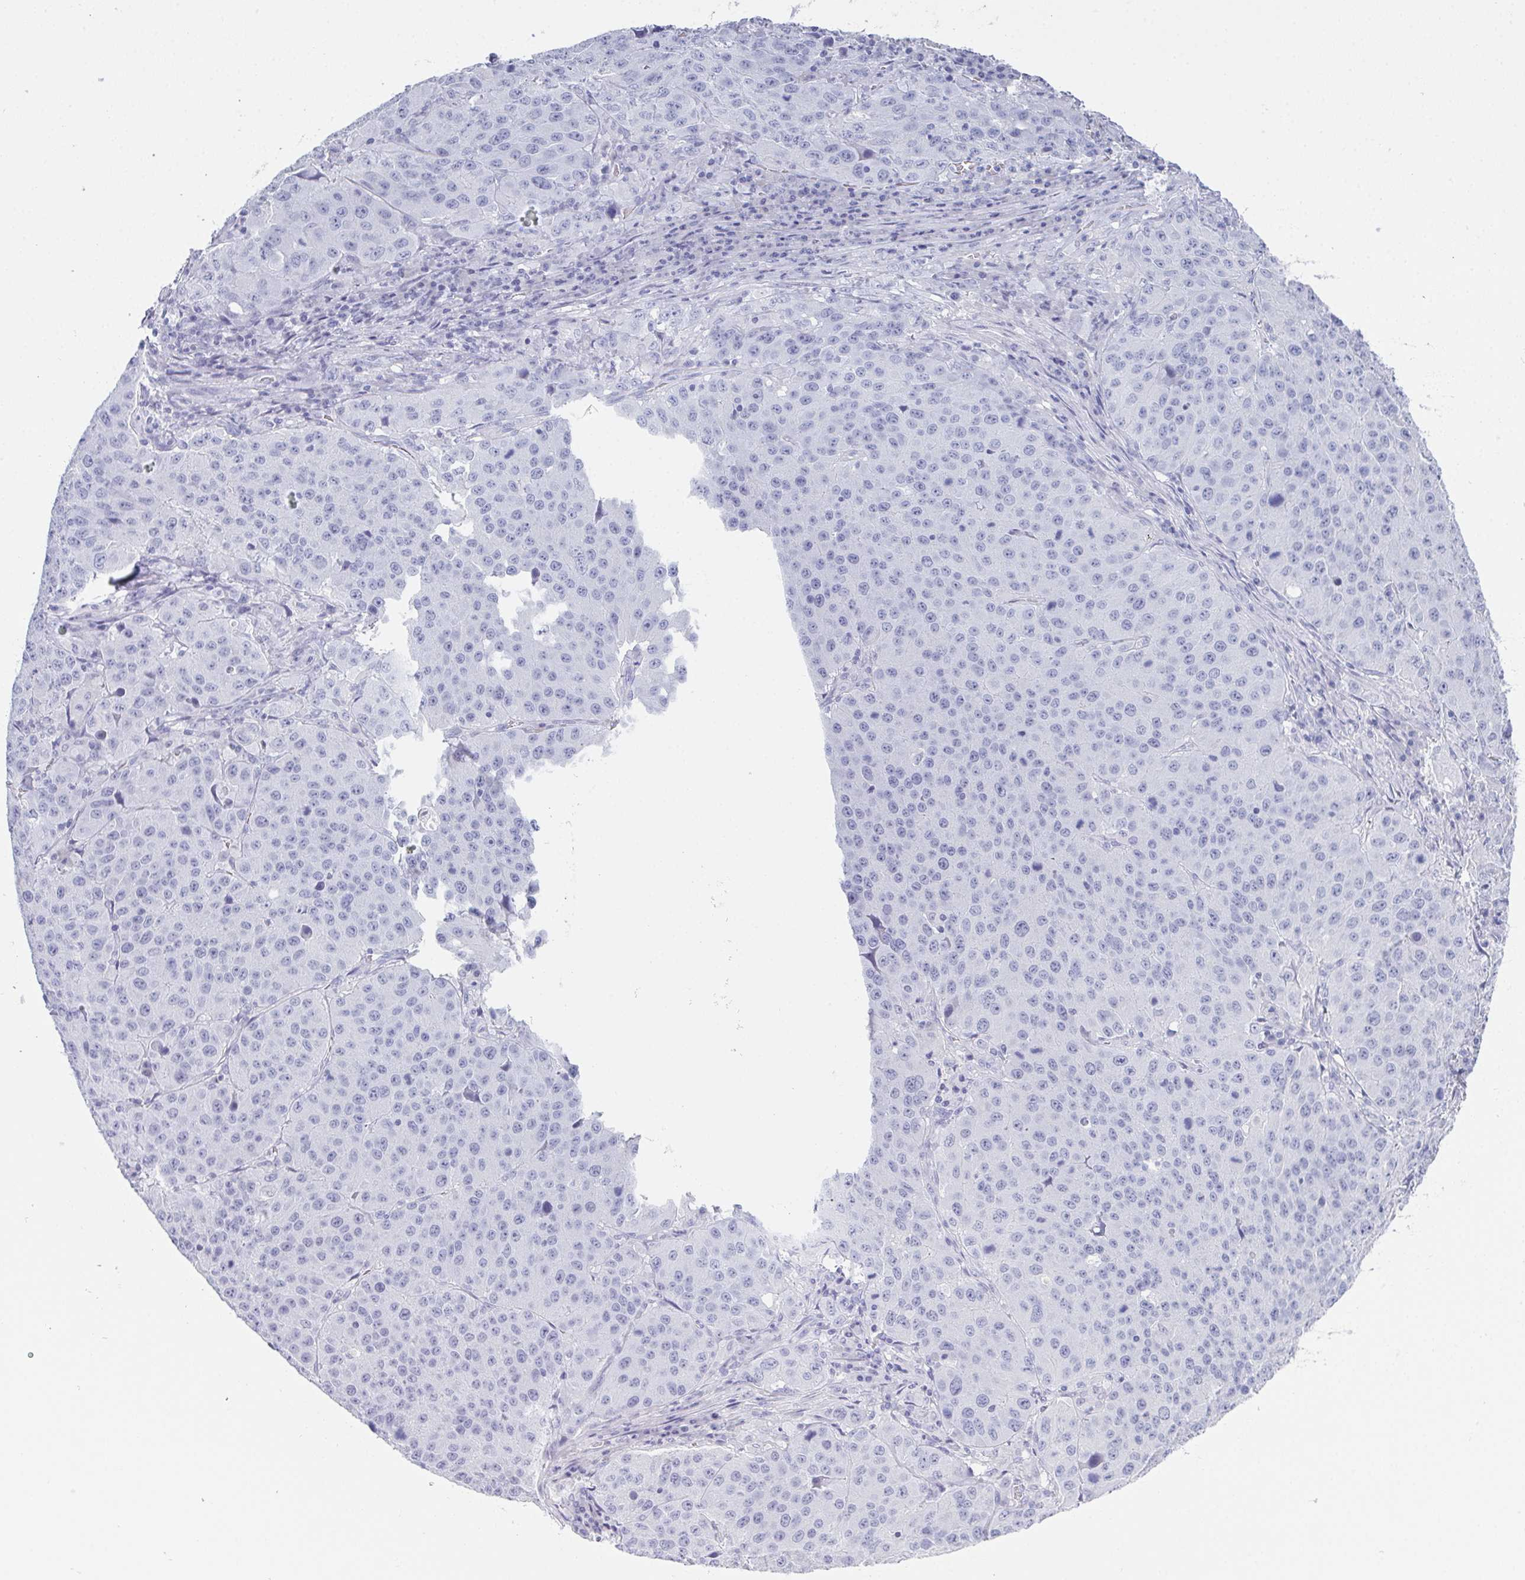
{"staining": {"intensity": "negative", "quantity": "none", "location": "none"}, "tissue": "stomach cancer", "cell_type": "Tumor cells", "image_type": "cancer", "snomed": [{"axis": "morphology", "description": "Adenocarcinoma, NOS"}, {"axis": "topography", "description": "Stomach"}], "caption": "Stomach adenocarcinoma was stained to show a protein in brown. There is no significant staining in tumor cells.", "gene": "SLC36A2", "patient": {"sex": "male", "age": 71}}